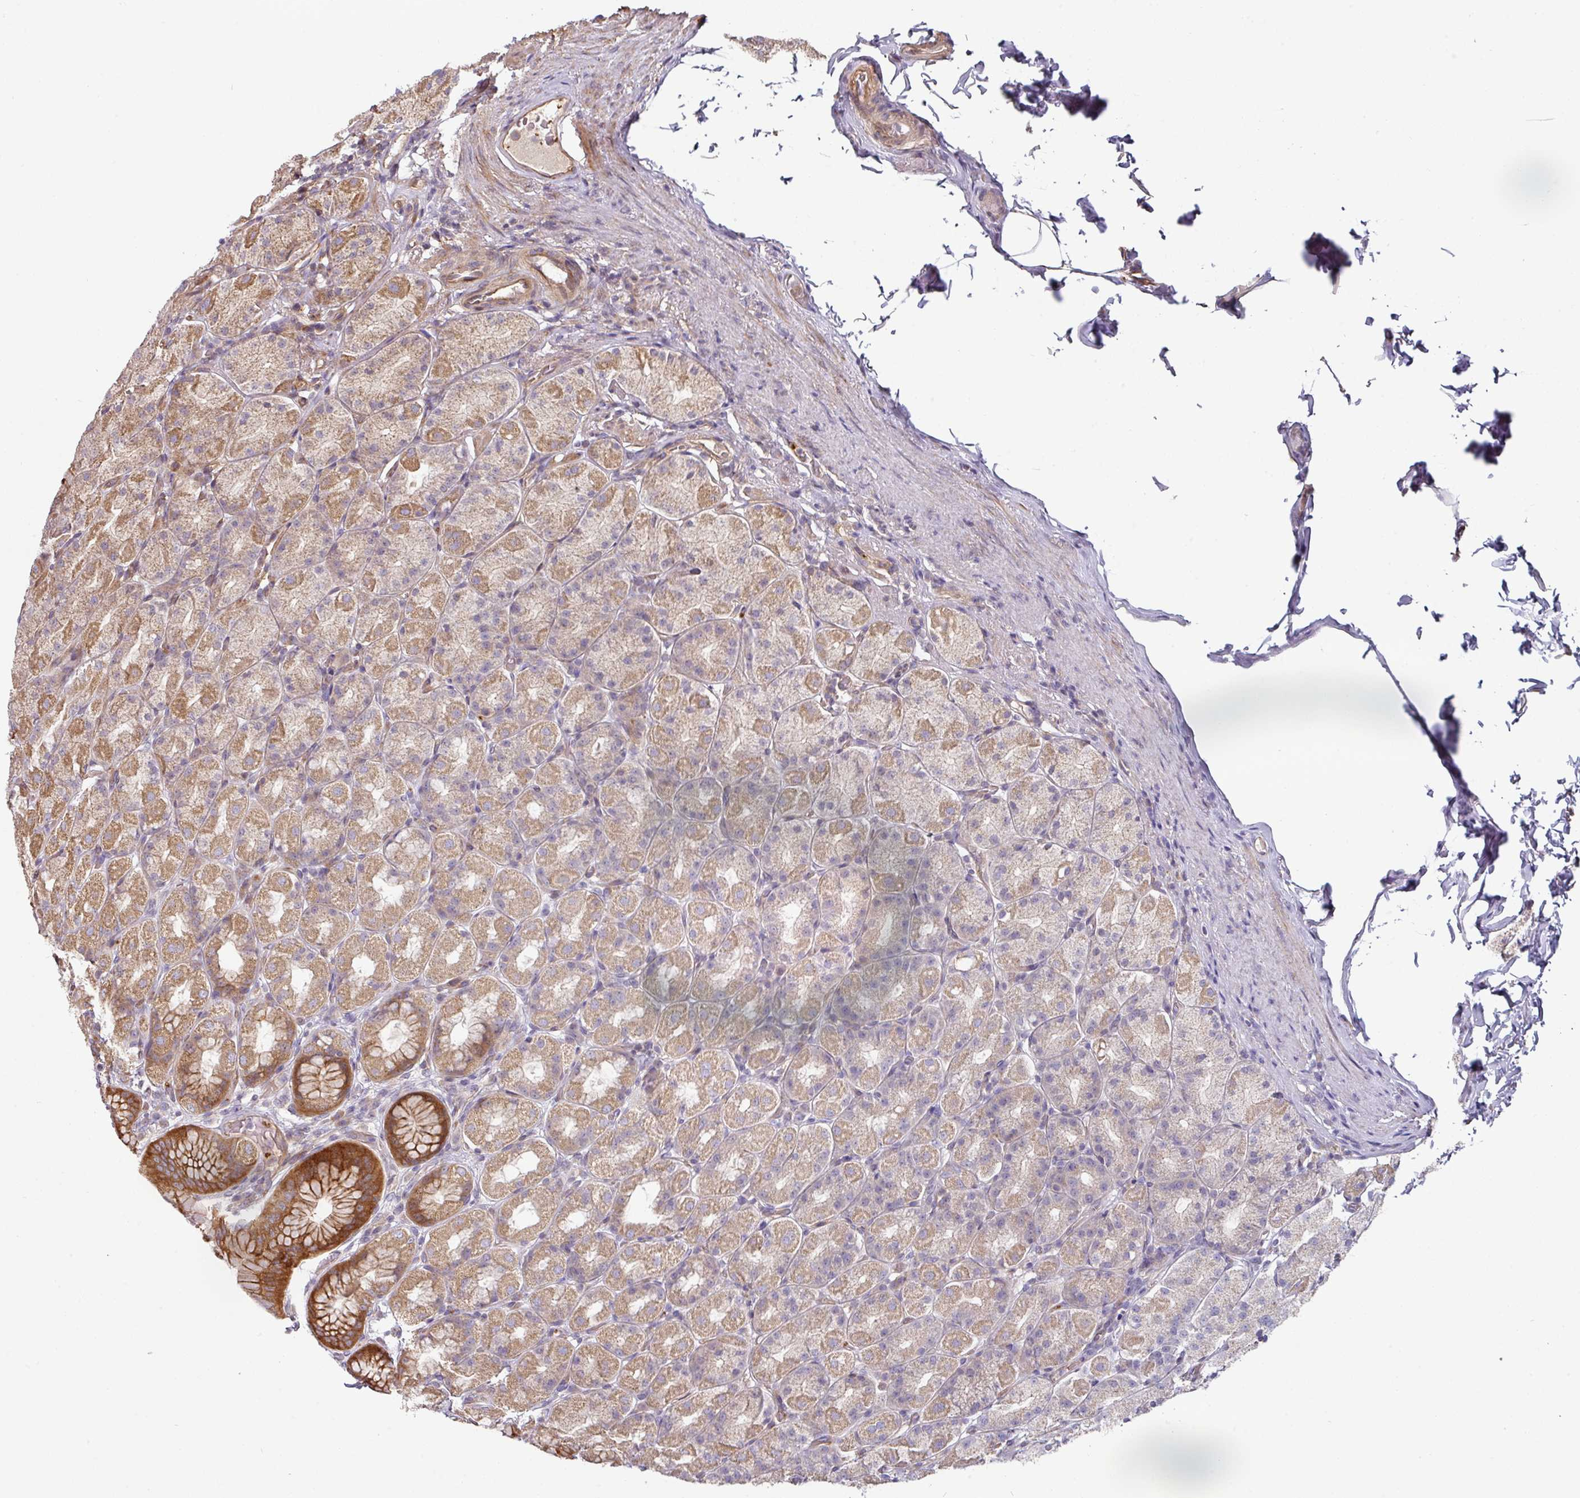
{"staining": {"intensity": "strong", "quantity": "<25%", "location": "cytoplasmic/membranous"}, "tissue": "stomach", "cell_type": "Glandular cells", "image_type": "normal", "snomed": [{"axis": "morphology", "description": "Normal tissue, NOS"}, {"axis": "topography", "description": "Stomach, upper"}, {"axis": "topography", "description": "Stomach"}], "caption": "A medium amount of strong cytoplasmic/membranous positivity is seen in approximately <25% of glandular cells in normal stomach. (IHC, brightfield microscopy, high magnification).", "gene": "CASP2", "patient": {"sex": "male", "age": 68}}